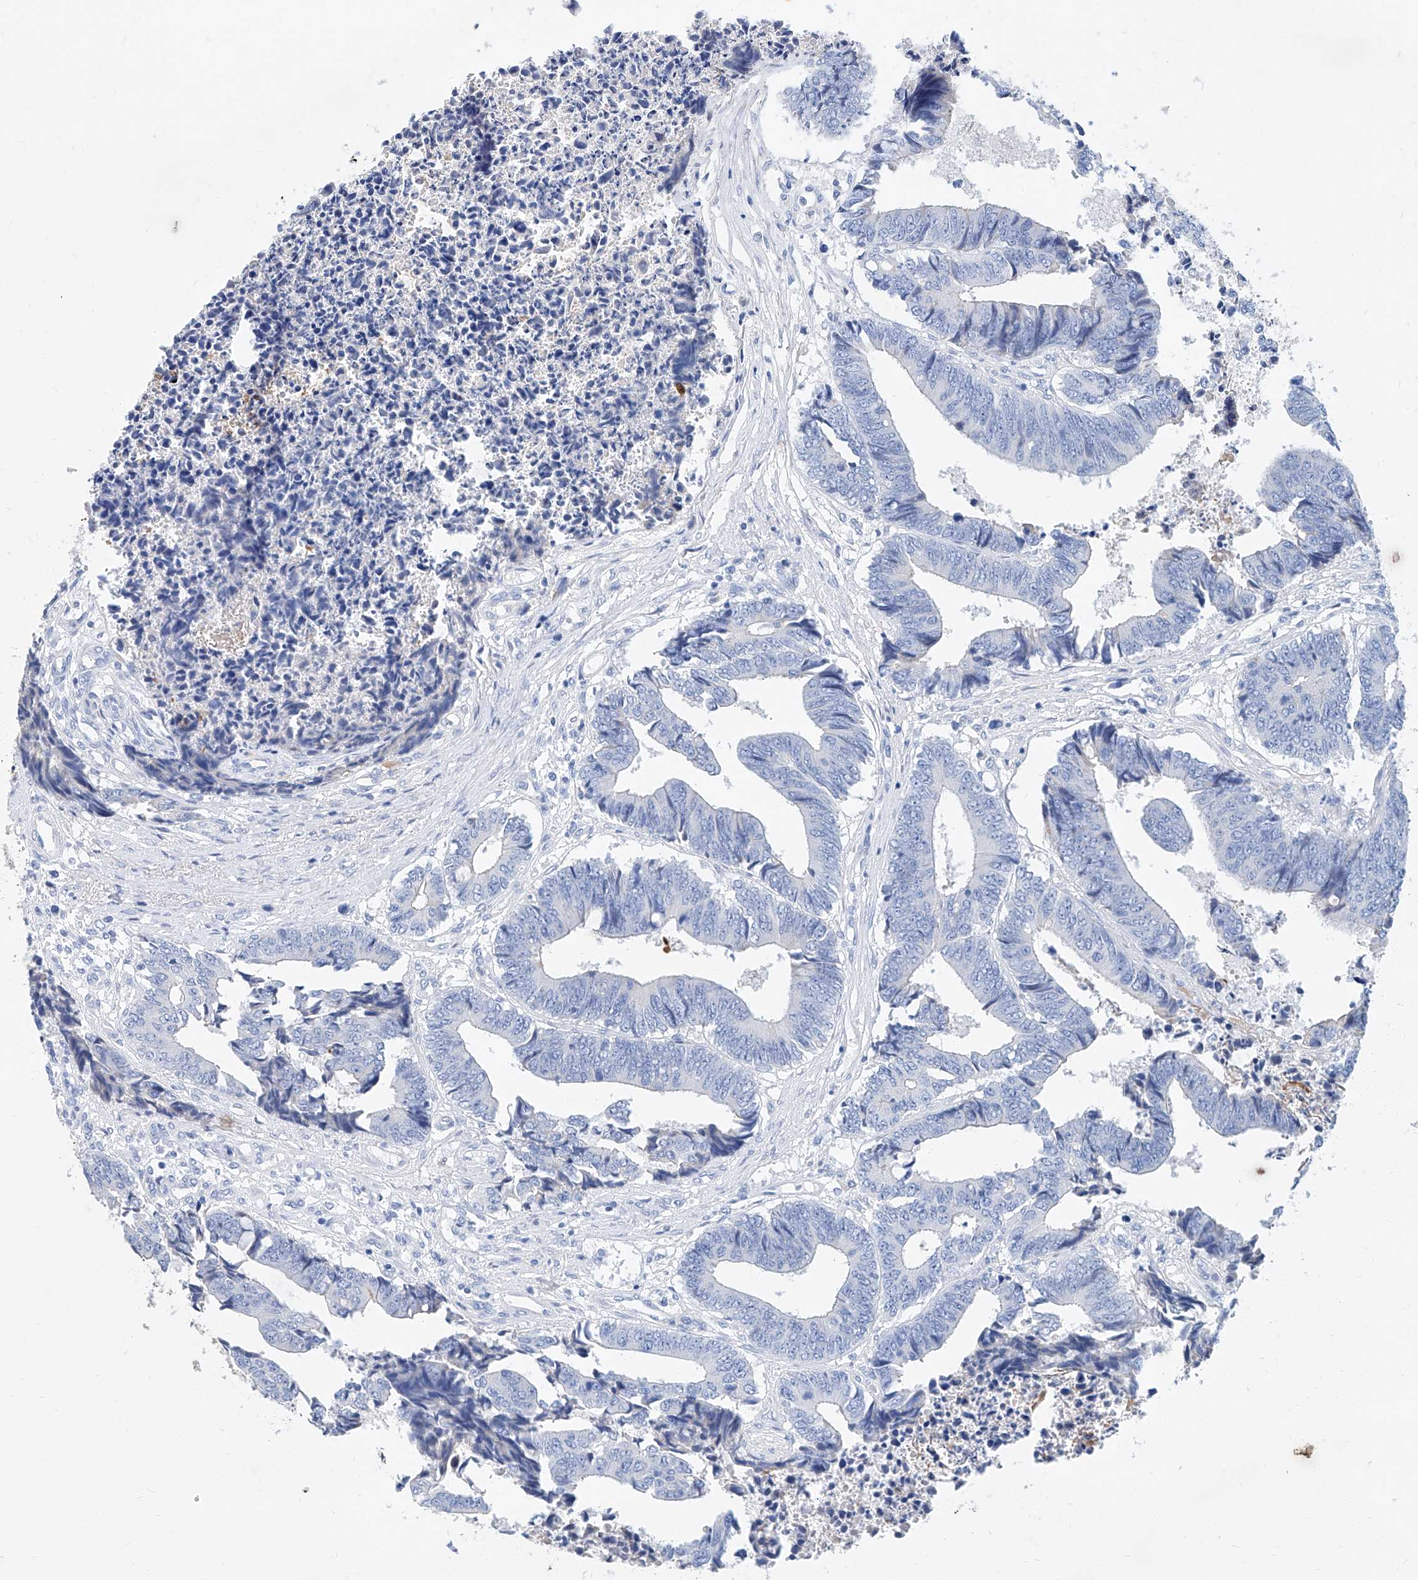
{"staining": {"intensity": "negative", "quantity": "none", "location": "none"}, "tissue": "colorectal cancer", "cell_type": "Tumor cells", "image_type": "cancer", "snomed": [{"axis": "morphology", "description": "Adenocarcinoma, NOS"}, {"axis": "topography", "description": "Rectum"}], "caption": "The IHC image has no significant positivity in tumor cells of colorectal adenocarcinoma tissue.", "gene": "SLC25A29", "patient": {"sex": "male", "age": 84}}